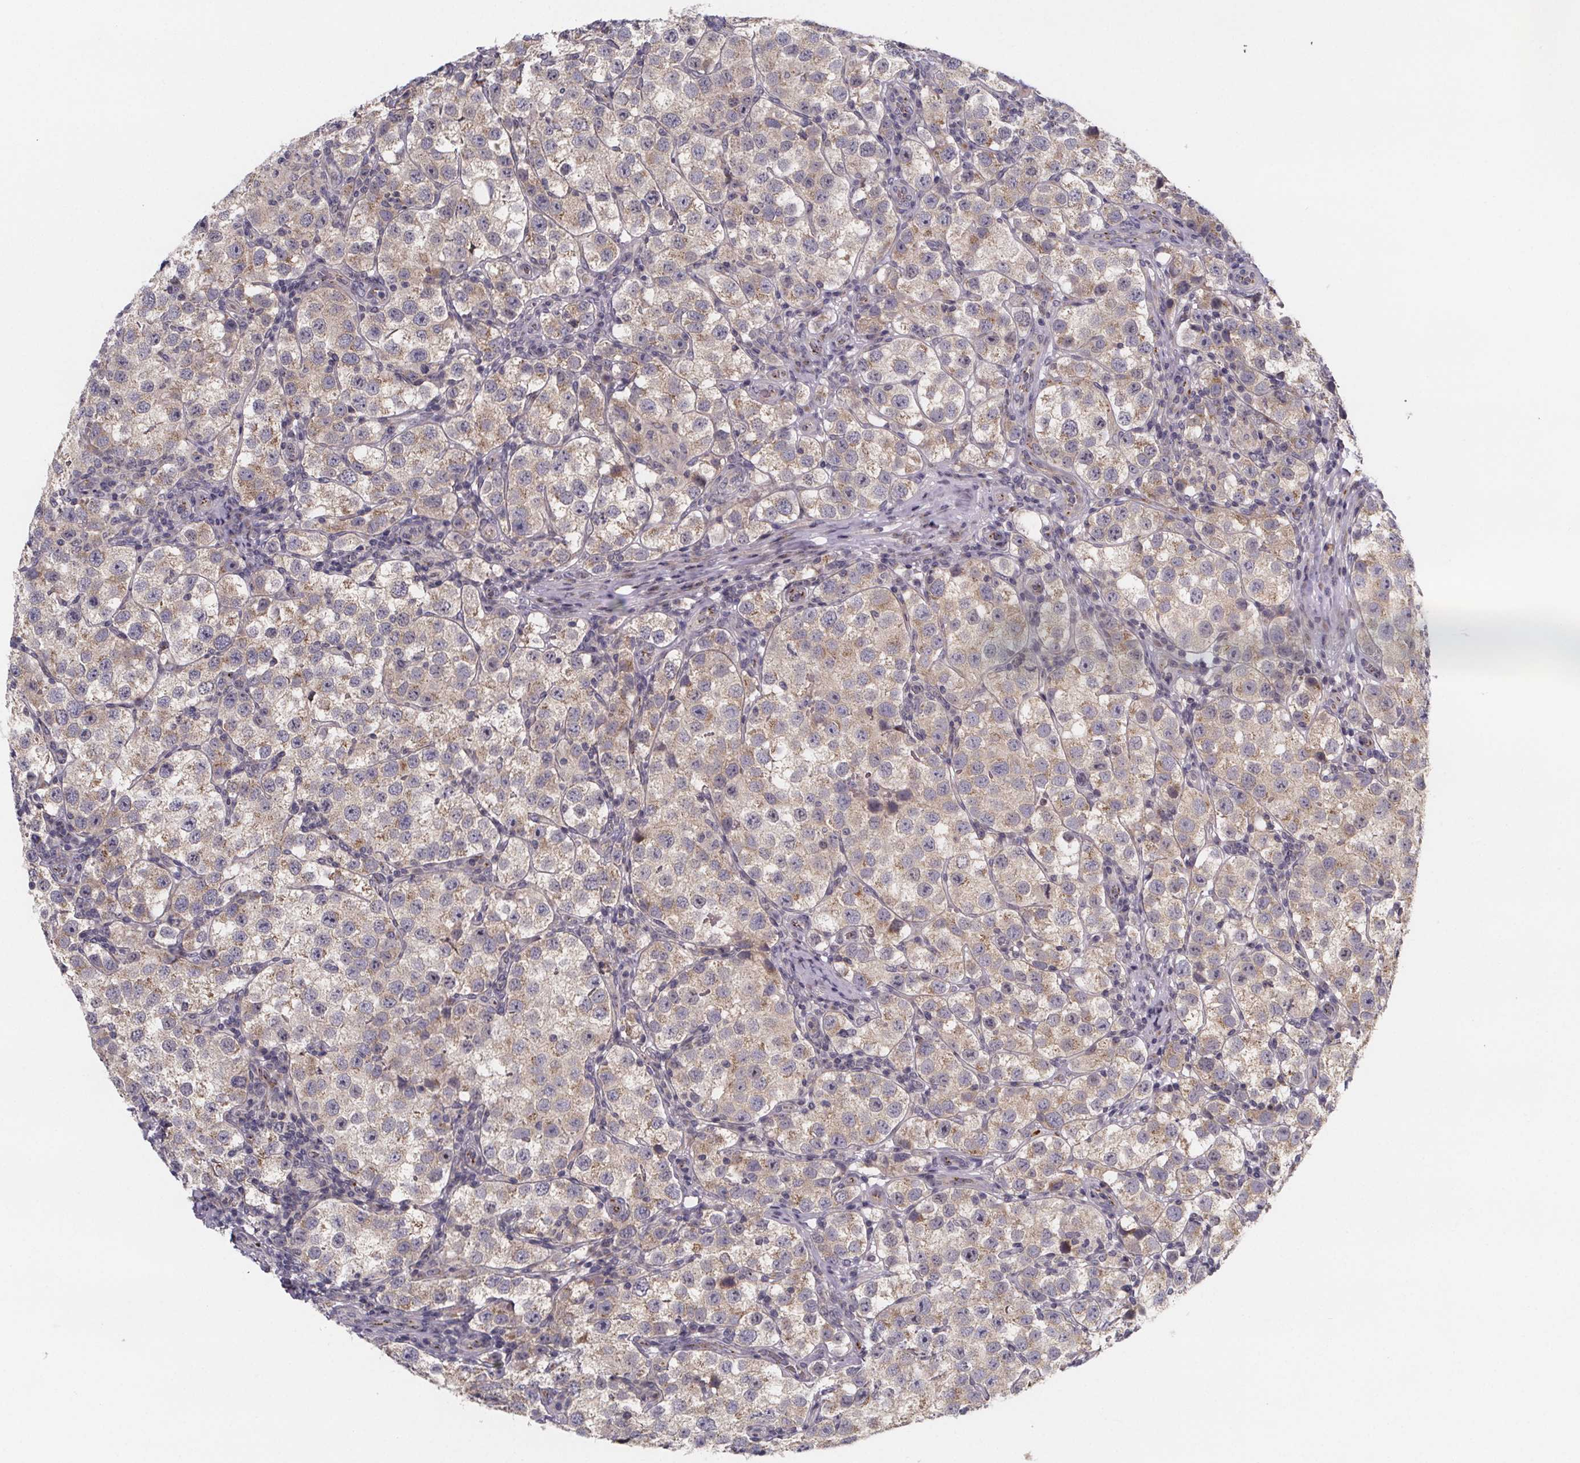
{"staining": {"intensity": "weak", "quantity": "25%-75%", "location": "cytoplasmic/membranous"}, "tissue": "testis cancer", "cell_type": "Tumor cells", "image_type": "cancer", "snomed": [{"axis": "morphology", "description": "Seminoma, NOS"}, {"axis": "topography", "description": "Testis"}], "caption": "A photomicrograph of seminoma (testis) stained for a protein shows weak cytoplasmic/membranous brown staining in tumor cells. The protein of interest is shown in brown color, while the nuclei are stained blue.", "gene": "NDST1", "patient": {"sex": "male", "age": 37}}